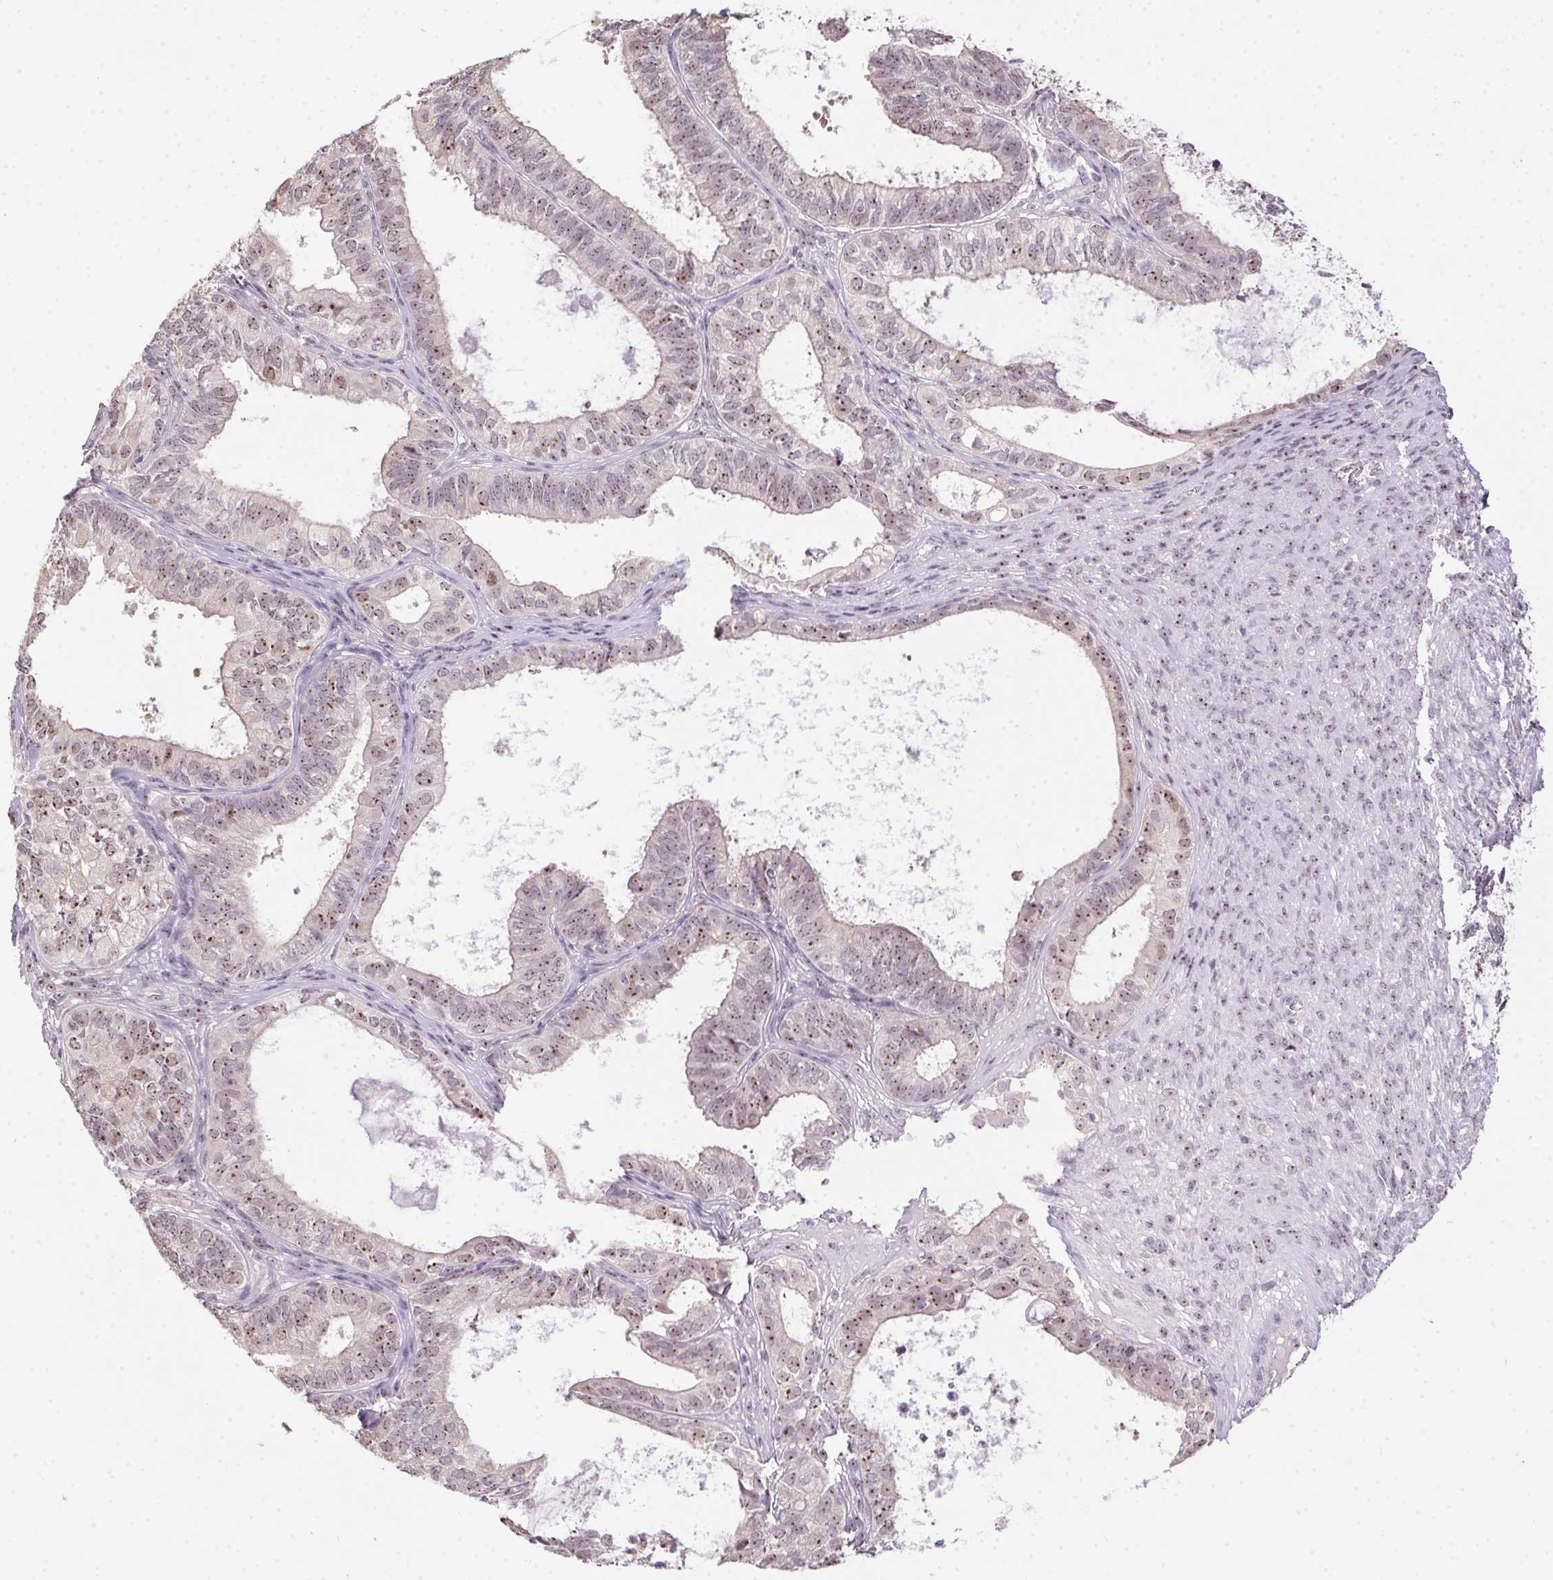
{"staining": {"intensity": "weak", "quantity": "25%-75%", "location": "nuclear"}, "tissue": "ovarian cancer", "cell_type": "Tumor cells", "image_type": "cancer", "snomed": [{"axis": "morphology", "description": "Carcinoma, endometroid"}, {"axis": "topography", "description": "Ovary"}], "caption": "Human ovarian endometroid carcinoma stained with a brown dye shows weak nuclear positive expression in about 25%-75% of tumor cells.", "gene": "BATF2", "patient": {"sex": "female", "age": 64}}